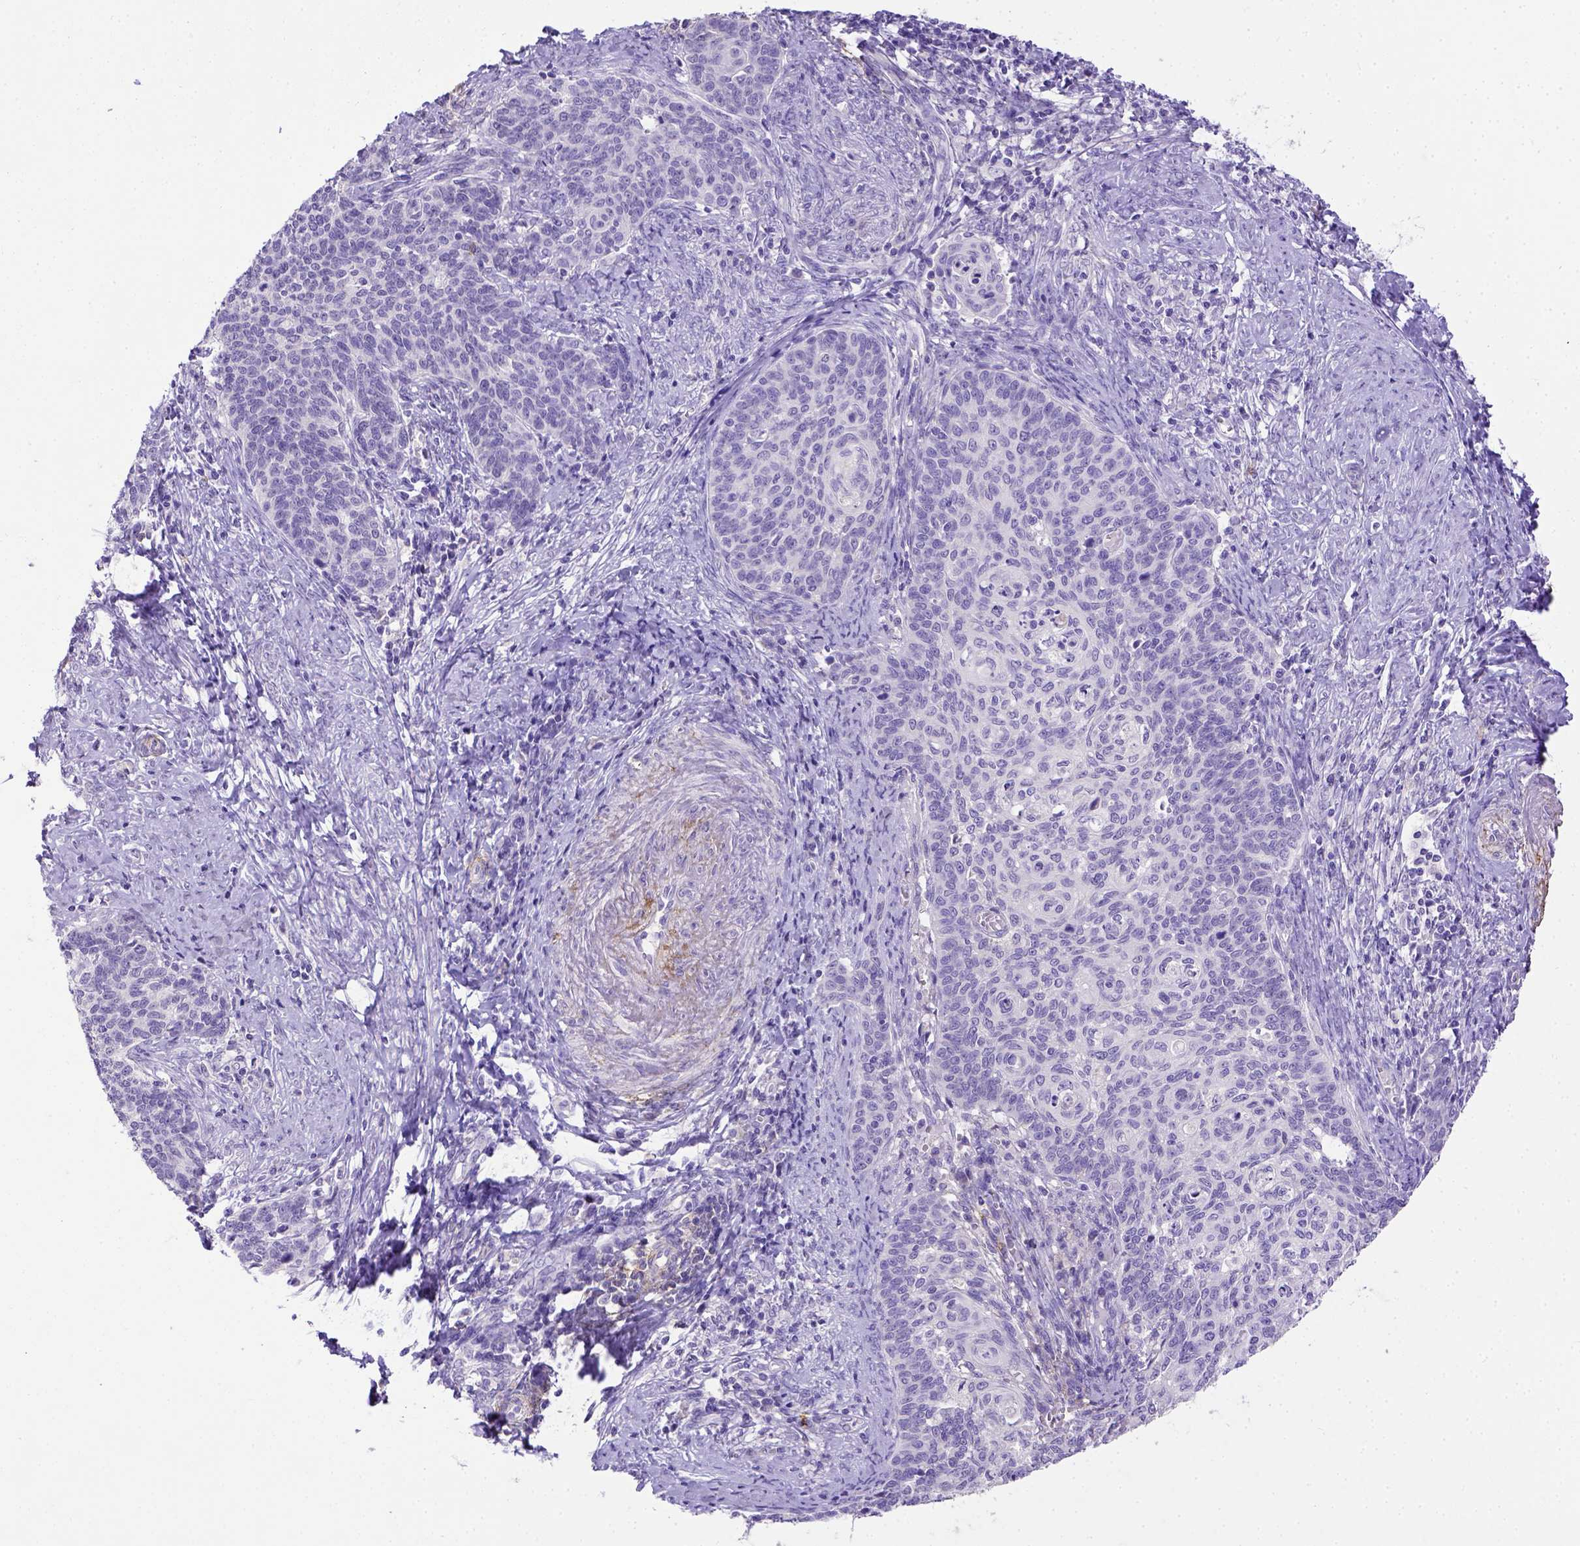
{"staining": {"intensity": "negative", "quantity": "none", "location": "none"}, "tissue": "cervical cancer", "cell_type": "Tumor cells", "image_type": "cancer", "snomed": [{"axis": "morphology", "description": "Normal tissue, NOS"}, {"axis": "morphology", "description": "Squamous cell carcinoma, NOS"}, {"axis": "topography", "description": "Cervix"}], "caption": "Squamous cell carcinoma (cervical) stained for a protein using immunohistochemistry displays no expression tumor cells.", "gene": "B3GAT1", "patient": {"sex": "female", "age": 39}}